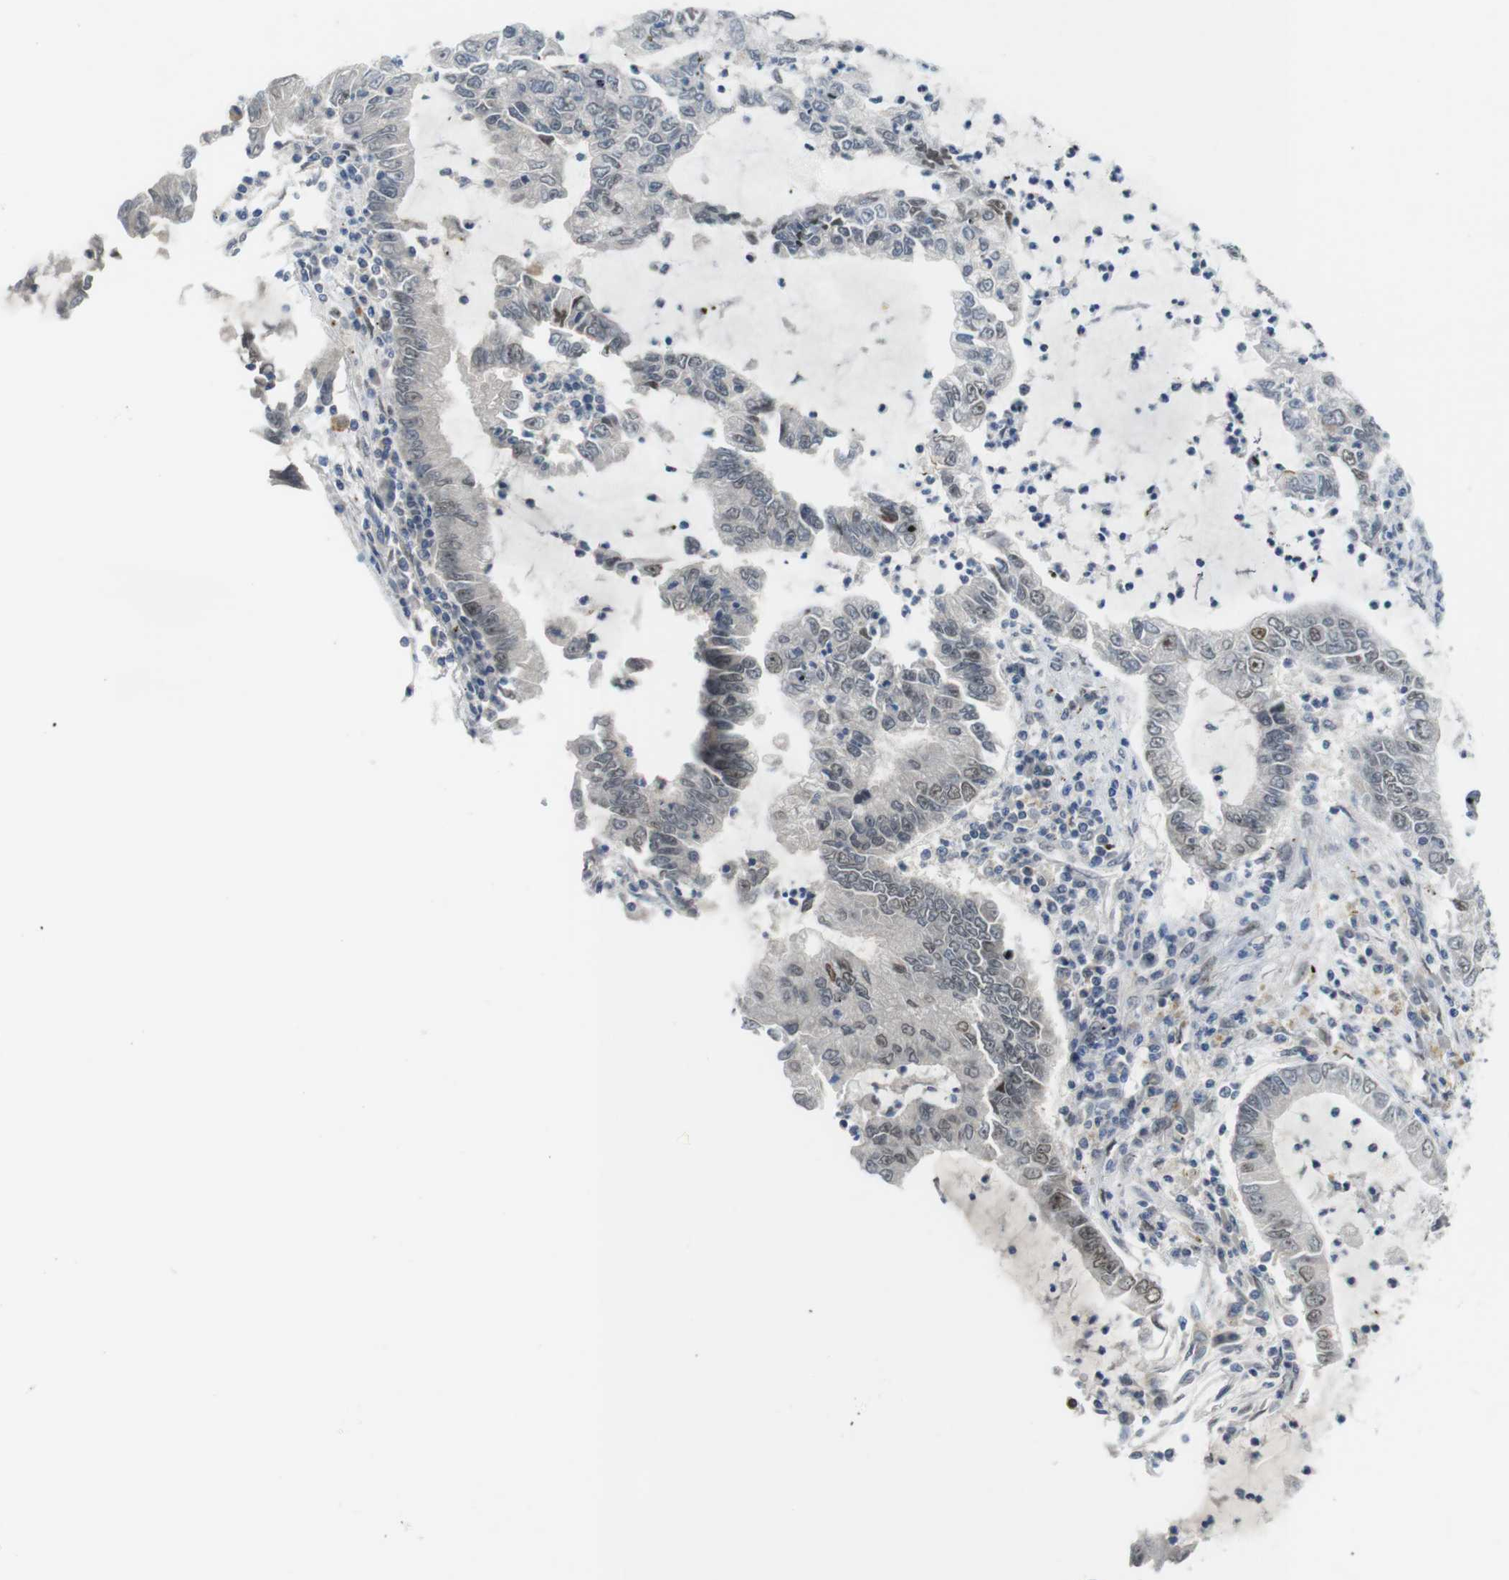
{"staining": {"intensity": "strong", "quantity": "<25%", "location": "nuclear"}, "tissue": "lung cancer", "cell_type": "Tumor cells", "image_type": "cancer", "snomed": [{"axis": "morphology", "description": "Adenocarcinoma, NOS"}, {"axis": "topography", "description": "Lung"}], "caption": "Immunohistochemistry (IHC) staining of adenocarcinoma (lung), which displays medium levels of strong nuclear positivity in approximately <25% of tumor cells indicating strong nuclear protein staining. The staining was performed using DAB (brown) for protein detection and nuclei were counterstained in hematoxylin (blue).", "gene": "RCC1", "patient": {"sex": "female", "age": 51}}